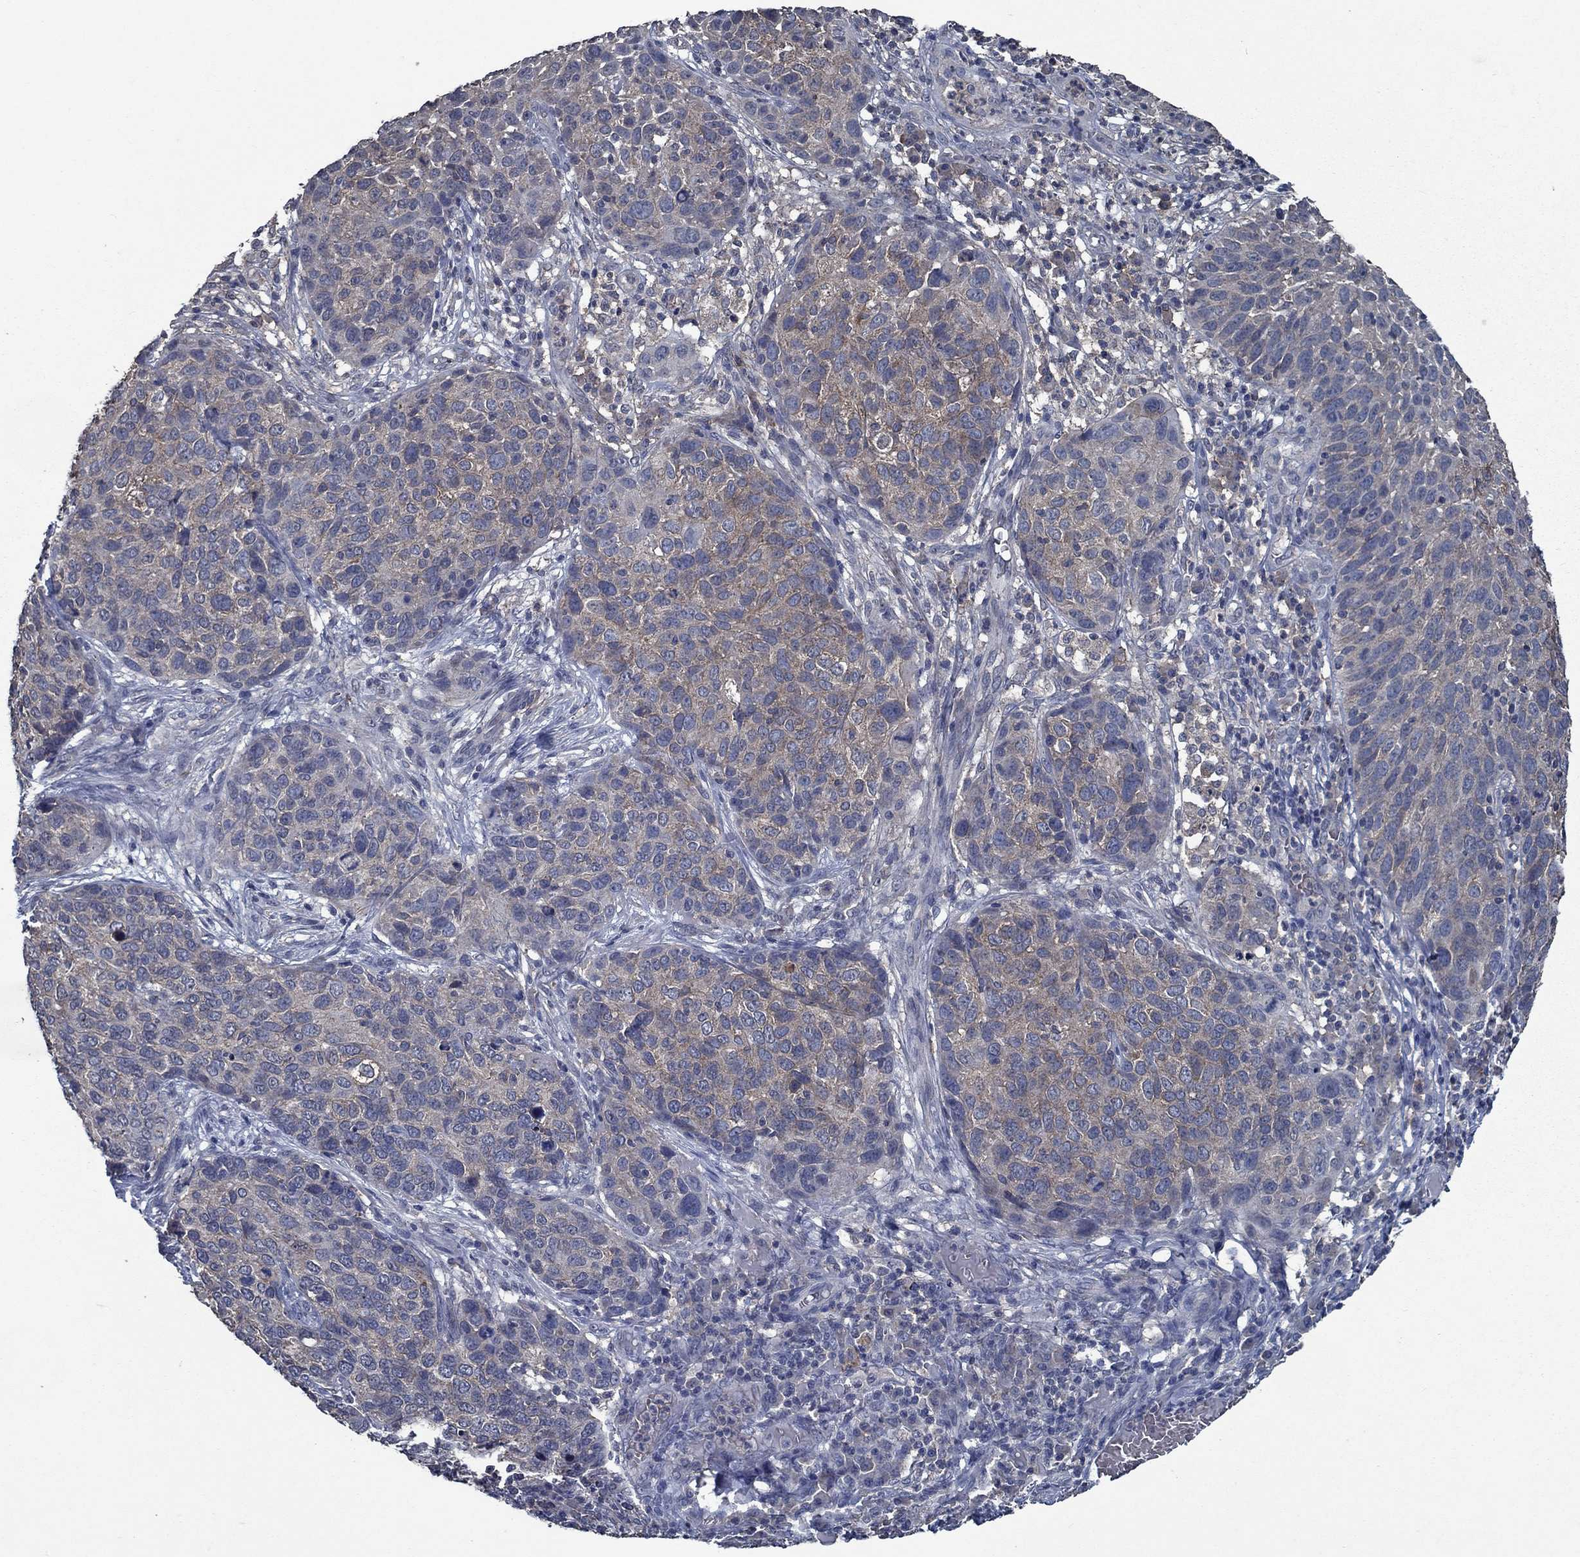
{"staining": {"intensity": "weak", "quantity": "25%-75%", "location": "cytoplasmic/membranous"}, "tissue": "skin cancer", "cell_type": "Tumor cells", "image_type": "cancer", "snomed": [{"axis": "morphology", "description": "Squamous cell carcinoma, NOS"}, {"axis": "topography", "description": "Skin"}], "caption": "Immunohistochemical staining of human skin squamous cell carcinoma shows low levels of weak cytoplasmic/membranous protein staining in about 25%-75% of tumor cells.", "gene": "SLC44A1", "patient": {"sex": "male", "age": 92}}